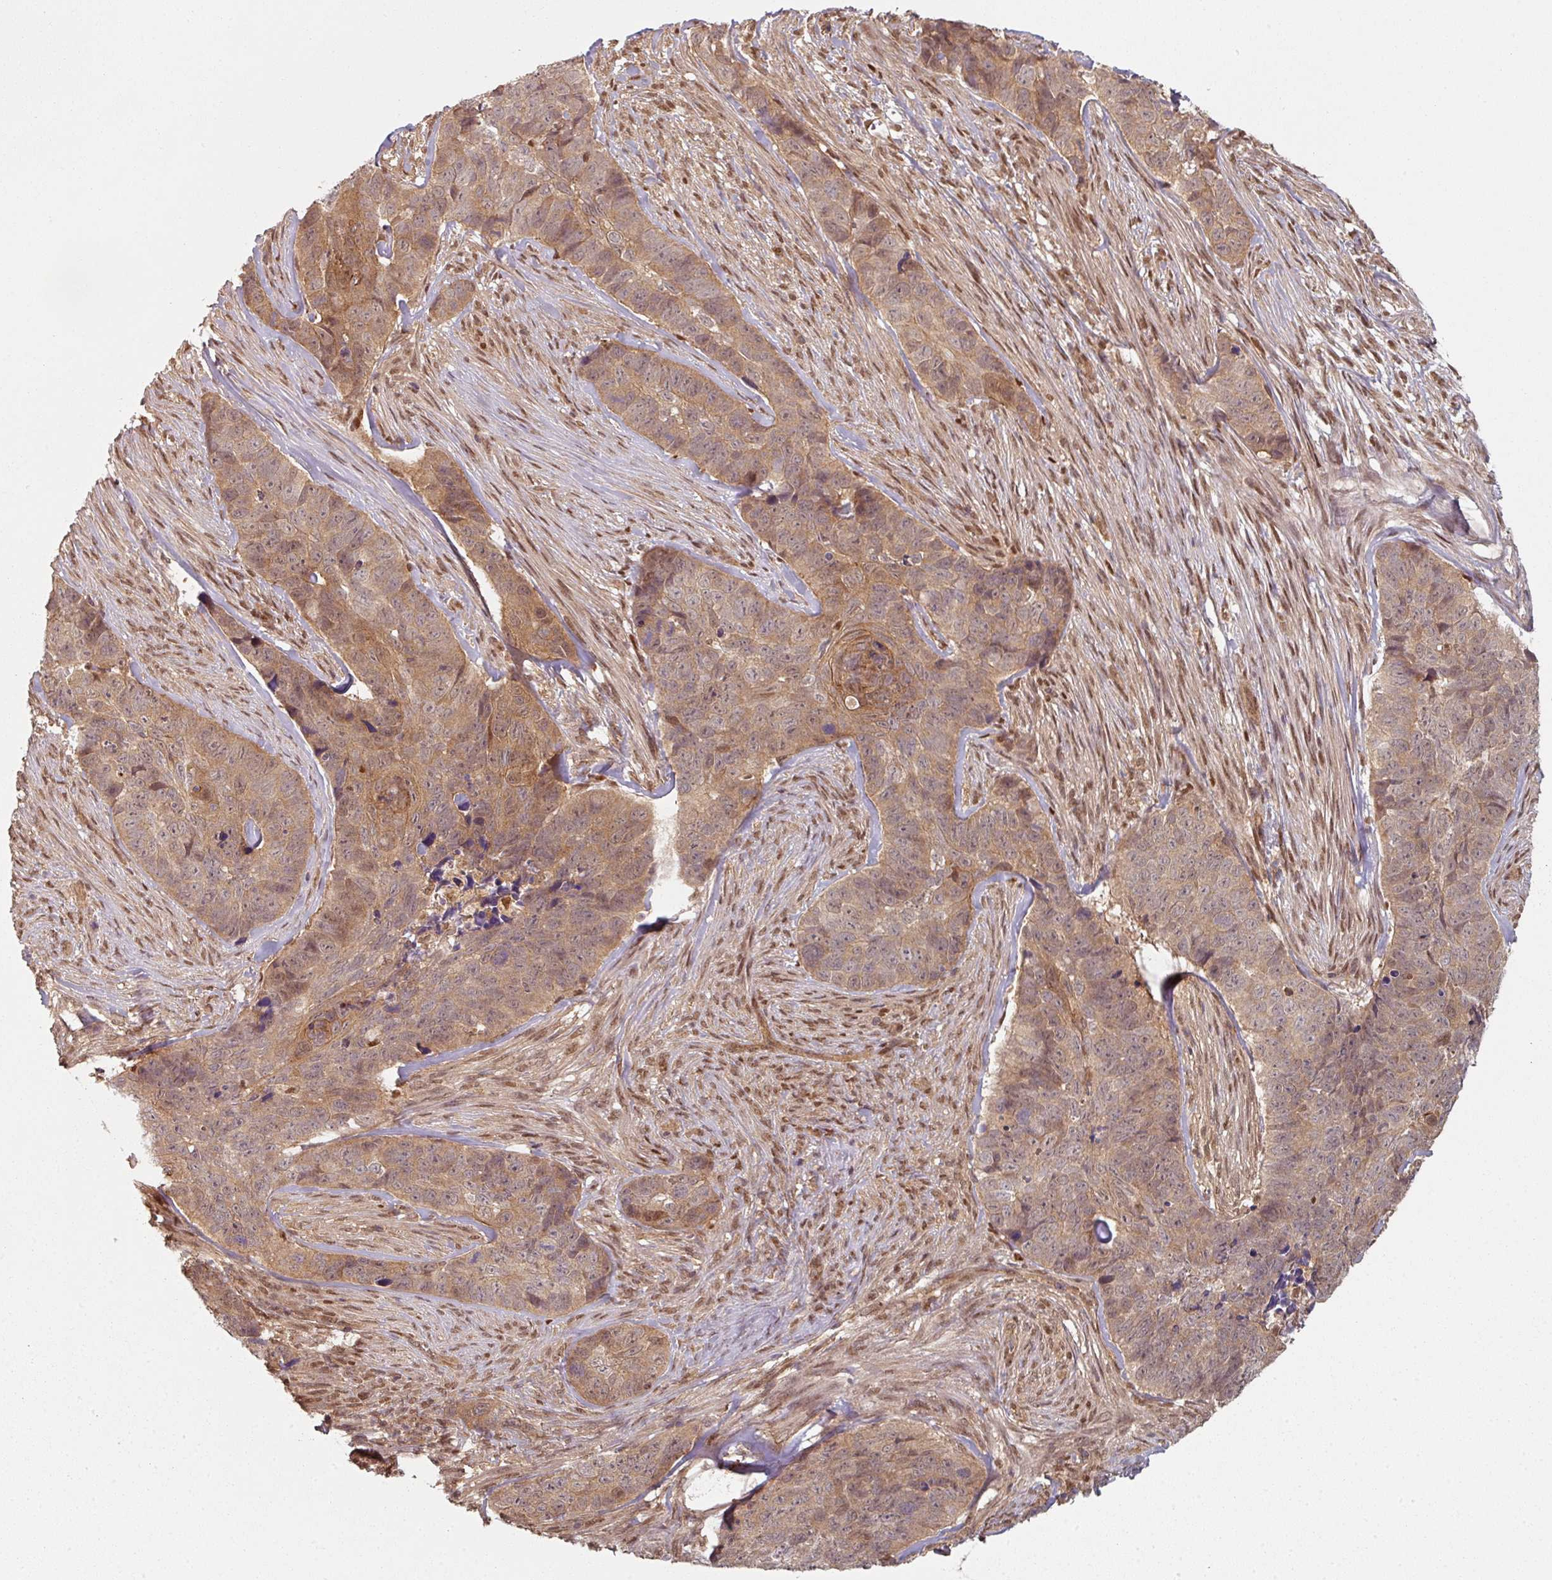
{"staining": {"intensity": "moderate", "quantity": ">75%", "location": "cytoplasmic/membranous,nuclear"}, "tissue": "skin cancer", "cell_type": "Tumor cells", "image_type": "cancer", "snomed": [{"axis": "morphology", "description": "Basal cell carcinoma"}, {"axis": "topography", "description": "Skin"}], "caption": "This is a histology image of IHC staining of skin cancer, which shows moderate positivity in the cytoplasmic/membranous and nuclear of tumor cells.", "gene": "PSME3IP1", "patient": {"sex": "female", "age": 82}}